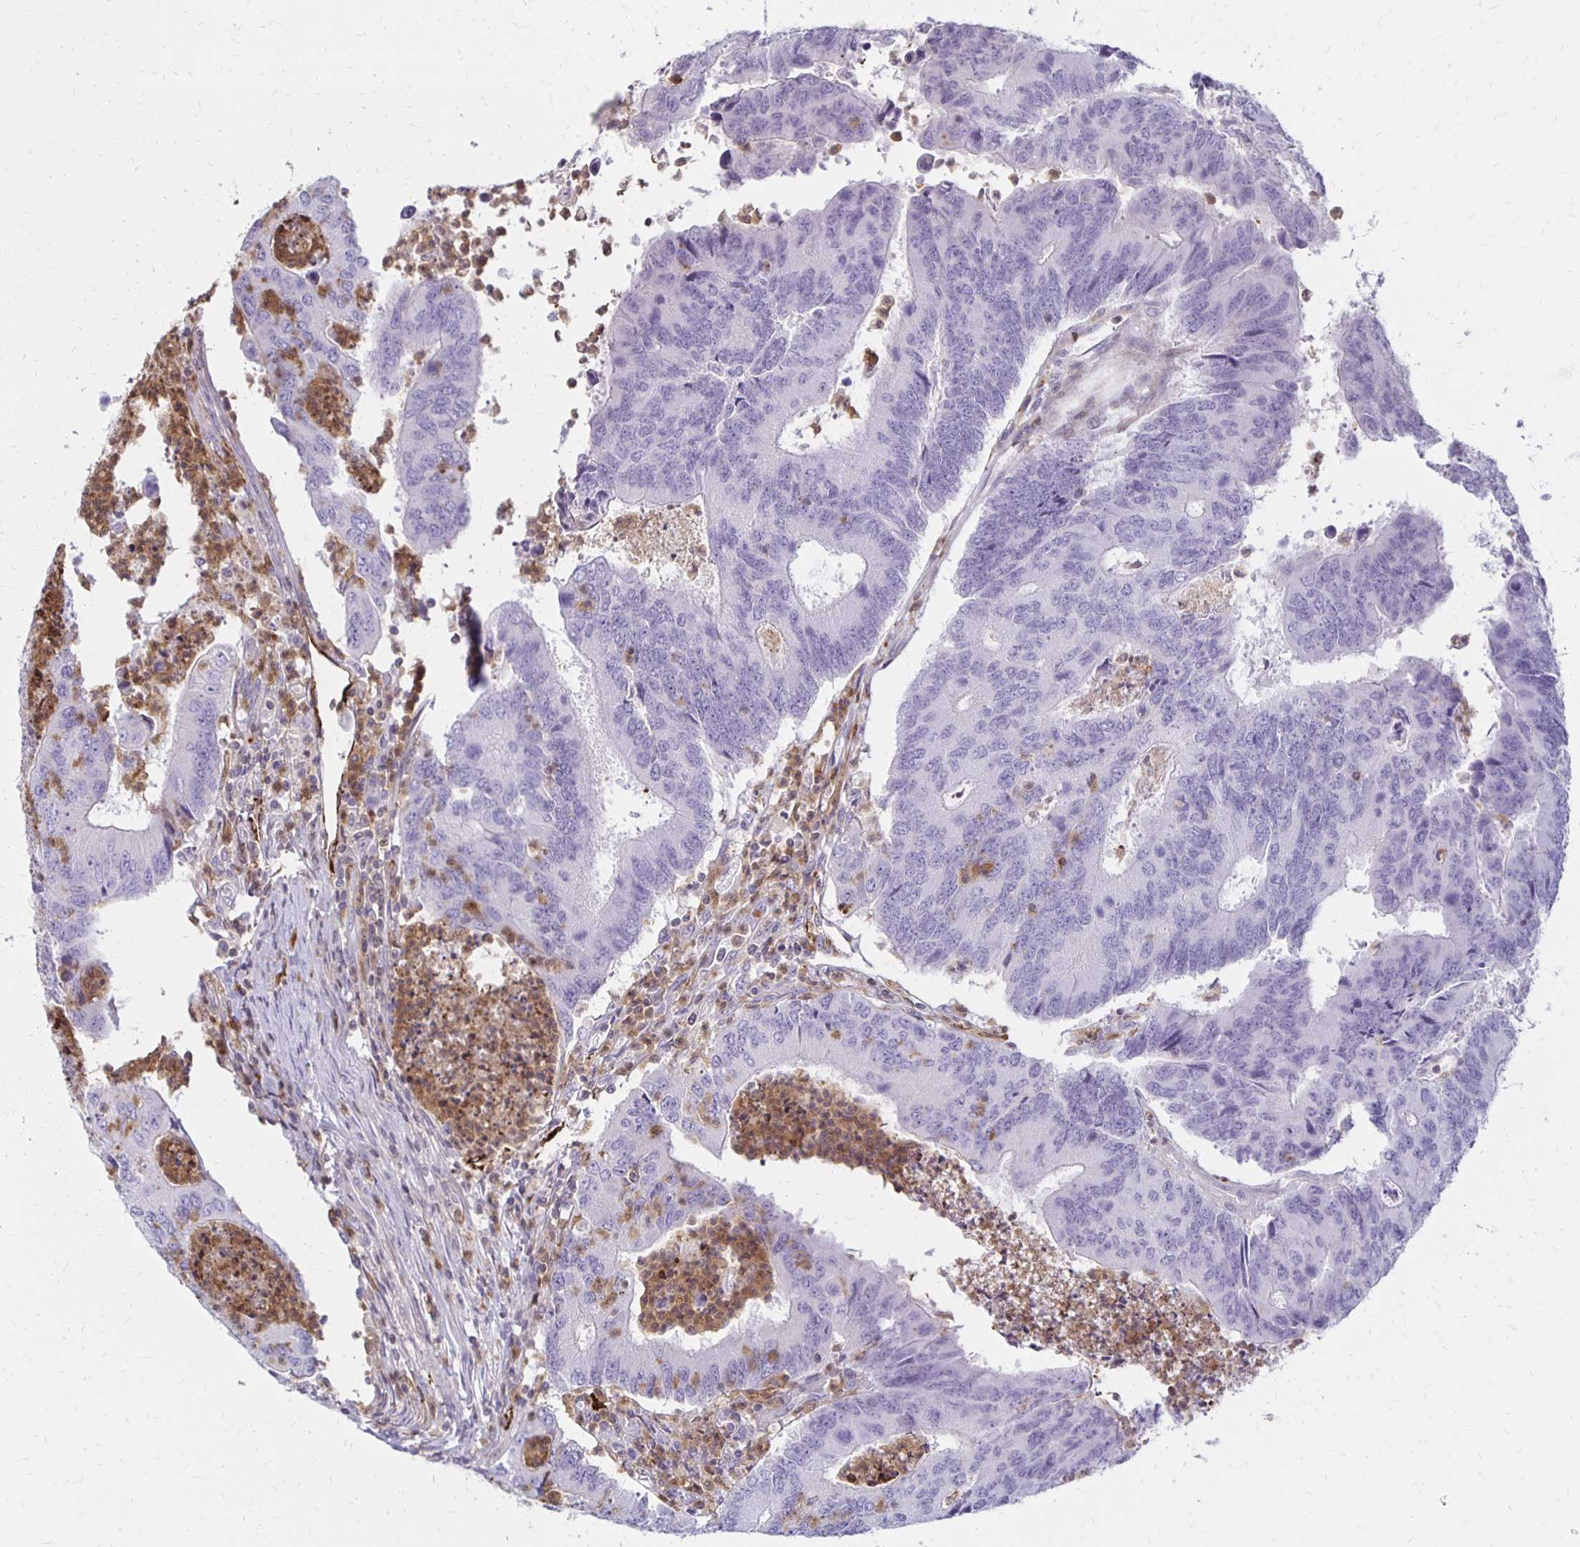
{"staining": {"intensity": "negative", "quantity": "none", "location": "none"}, "tissue": "colorectal cancer", "cell_type": "Tumor cells", "image_type": "cancer", "snomed": [{"axis": "morphology", "description": "Adenocarcinoma, NOS"}, {"axis": "topography", "description": "Colon"}], "caption": "Immunohistochemistry (IHC) image of human colorectal adenocarcinoma stained for a protein (brown), which demonstrates no expression in tumor cells.", "gene": "CCL21", "patient": {"sex": "female", "age": 67}}